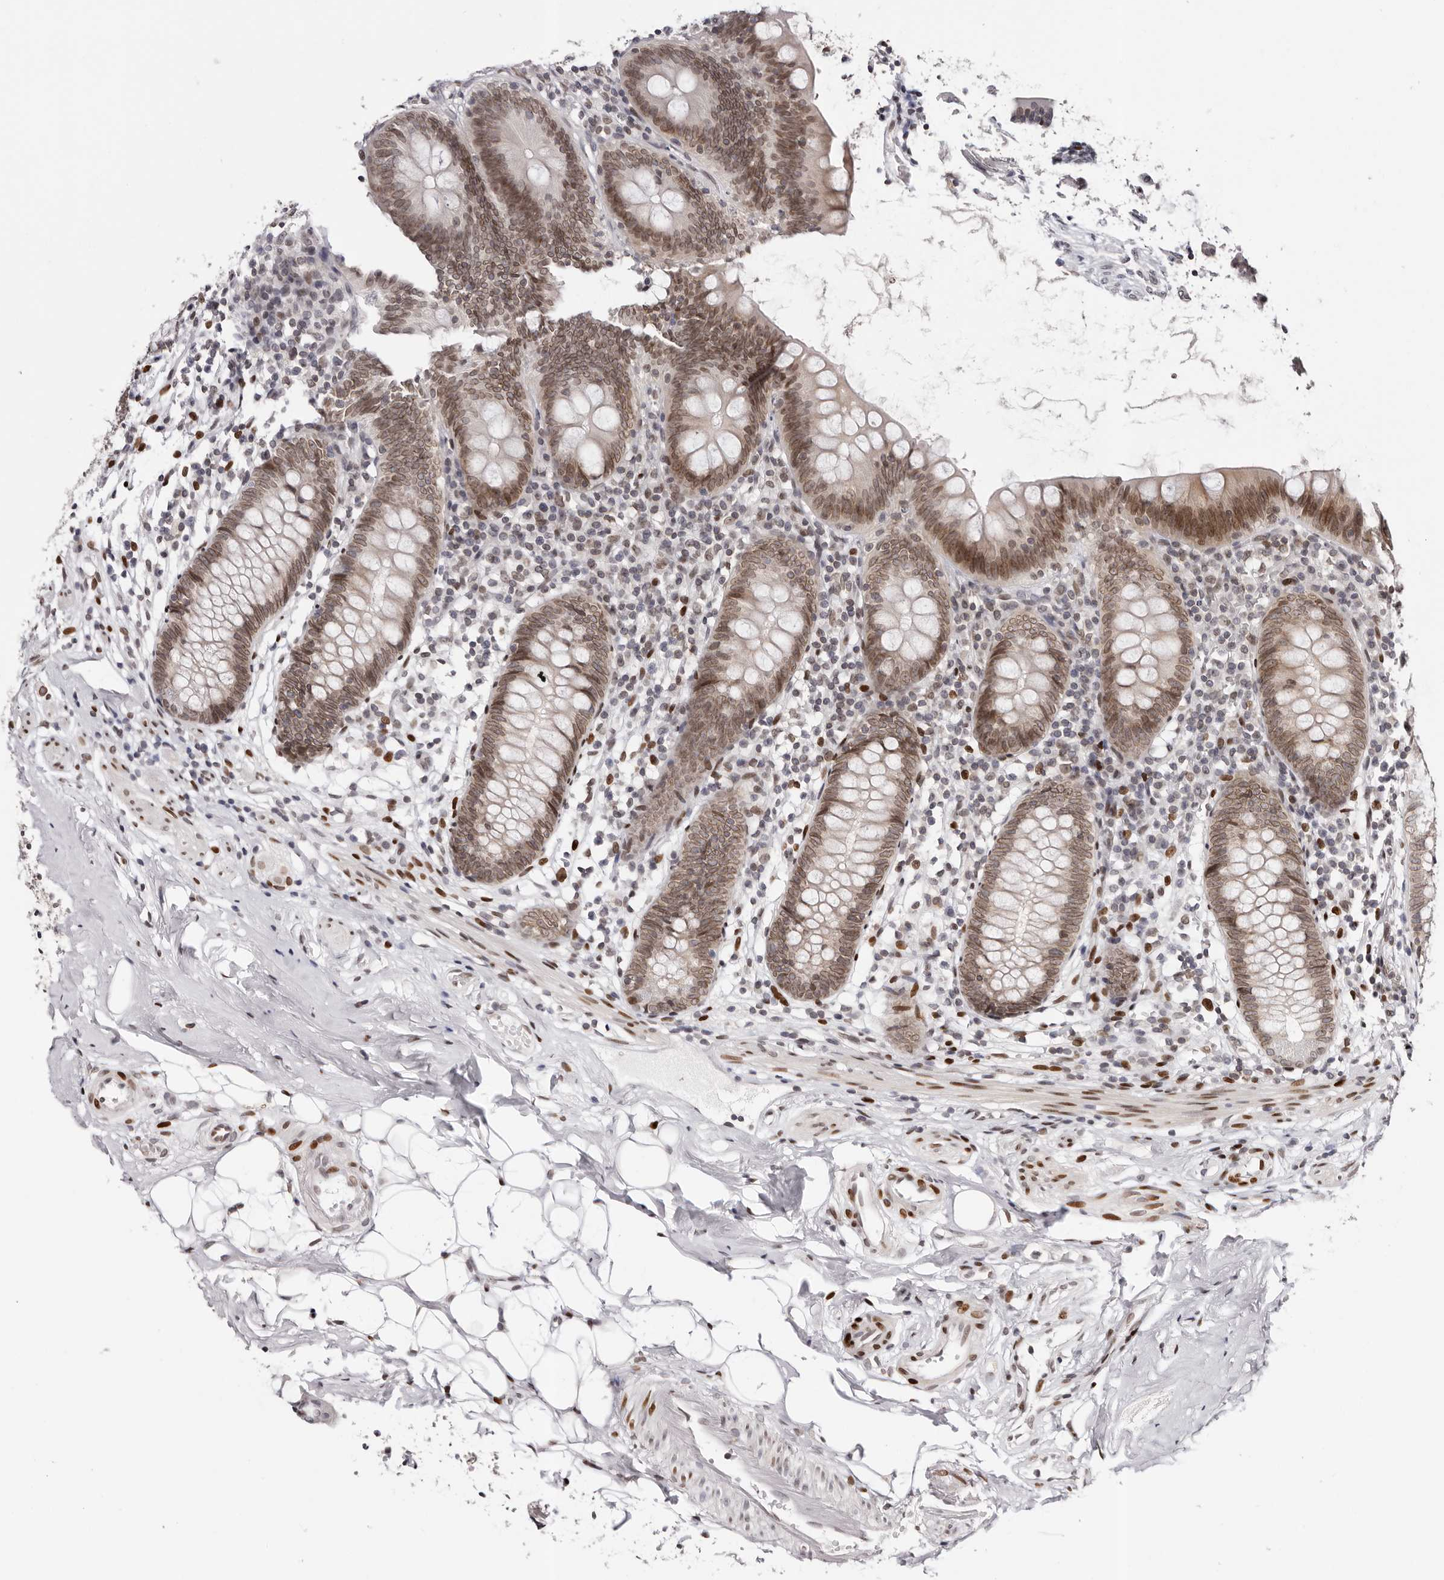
{"staining": {"intensity": "moderate", "quantity": ">75%", "location": "cytoplasmic/membranous,nuclear"}, "tissue": "appendix", "cell_type": "Glandular cells", "image_type": "normal", "snomed": [{"axis": "morphology", "description": "Normal tissue, NOS"}, {"axis": "topography", "description": "Appendix"}], "caption": "This is a histology image of immunohistochemistry (IHC) staining of unremarkable appendix, which shows moderate staining in the cytoplasmic/membranous,nuclear of glandular cells.", "gene": "NUP153", "patient": {"sex": "female", "age": 62}}